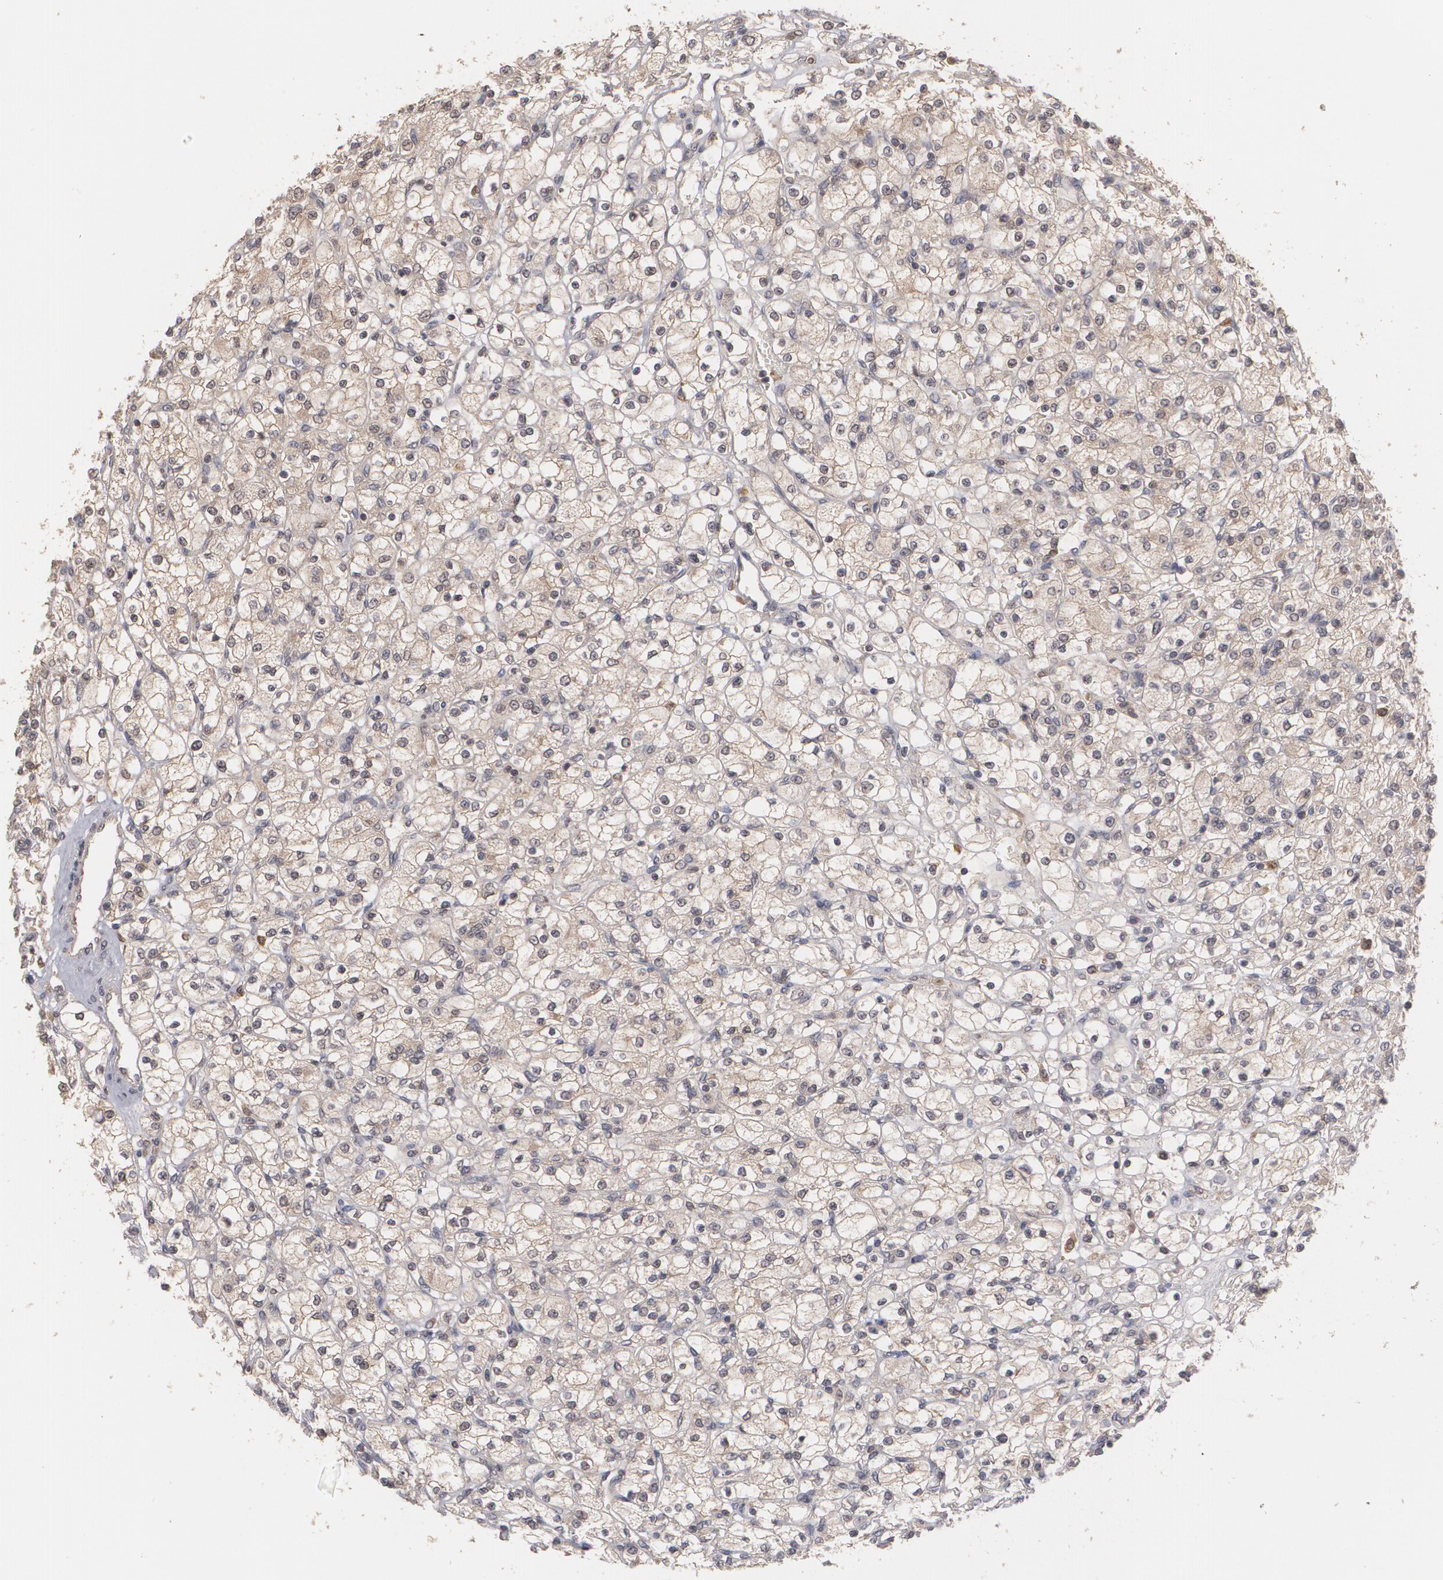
{"staining": {"intensity": "moderate", "quantity": ">75%", "location": "cytoplasmic/membranous"}, "tissue": "renal cancer", "cell_type": "Tumor cells", "image_type": "cancer", "snomed": [{"axis": "morphology", "description": "Adenocarcinoma, NOS"}, {"axis": "topography", "description": "Kidney"}], "caption": "High-power microscopy captured an immunohistochemistry (IHC) histopathology image of renal adenocarcinoma, revealing moderate cytoplasmic/membranous staining in approximately >75% of tumor cells.", "gene": "ARF6", "patient": {"sex": "female", "age": 83}}